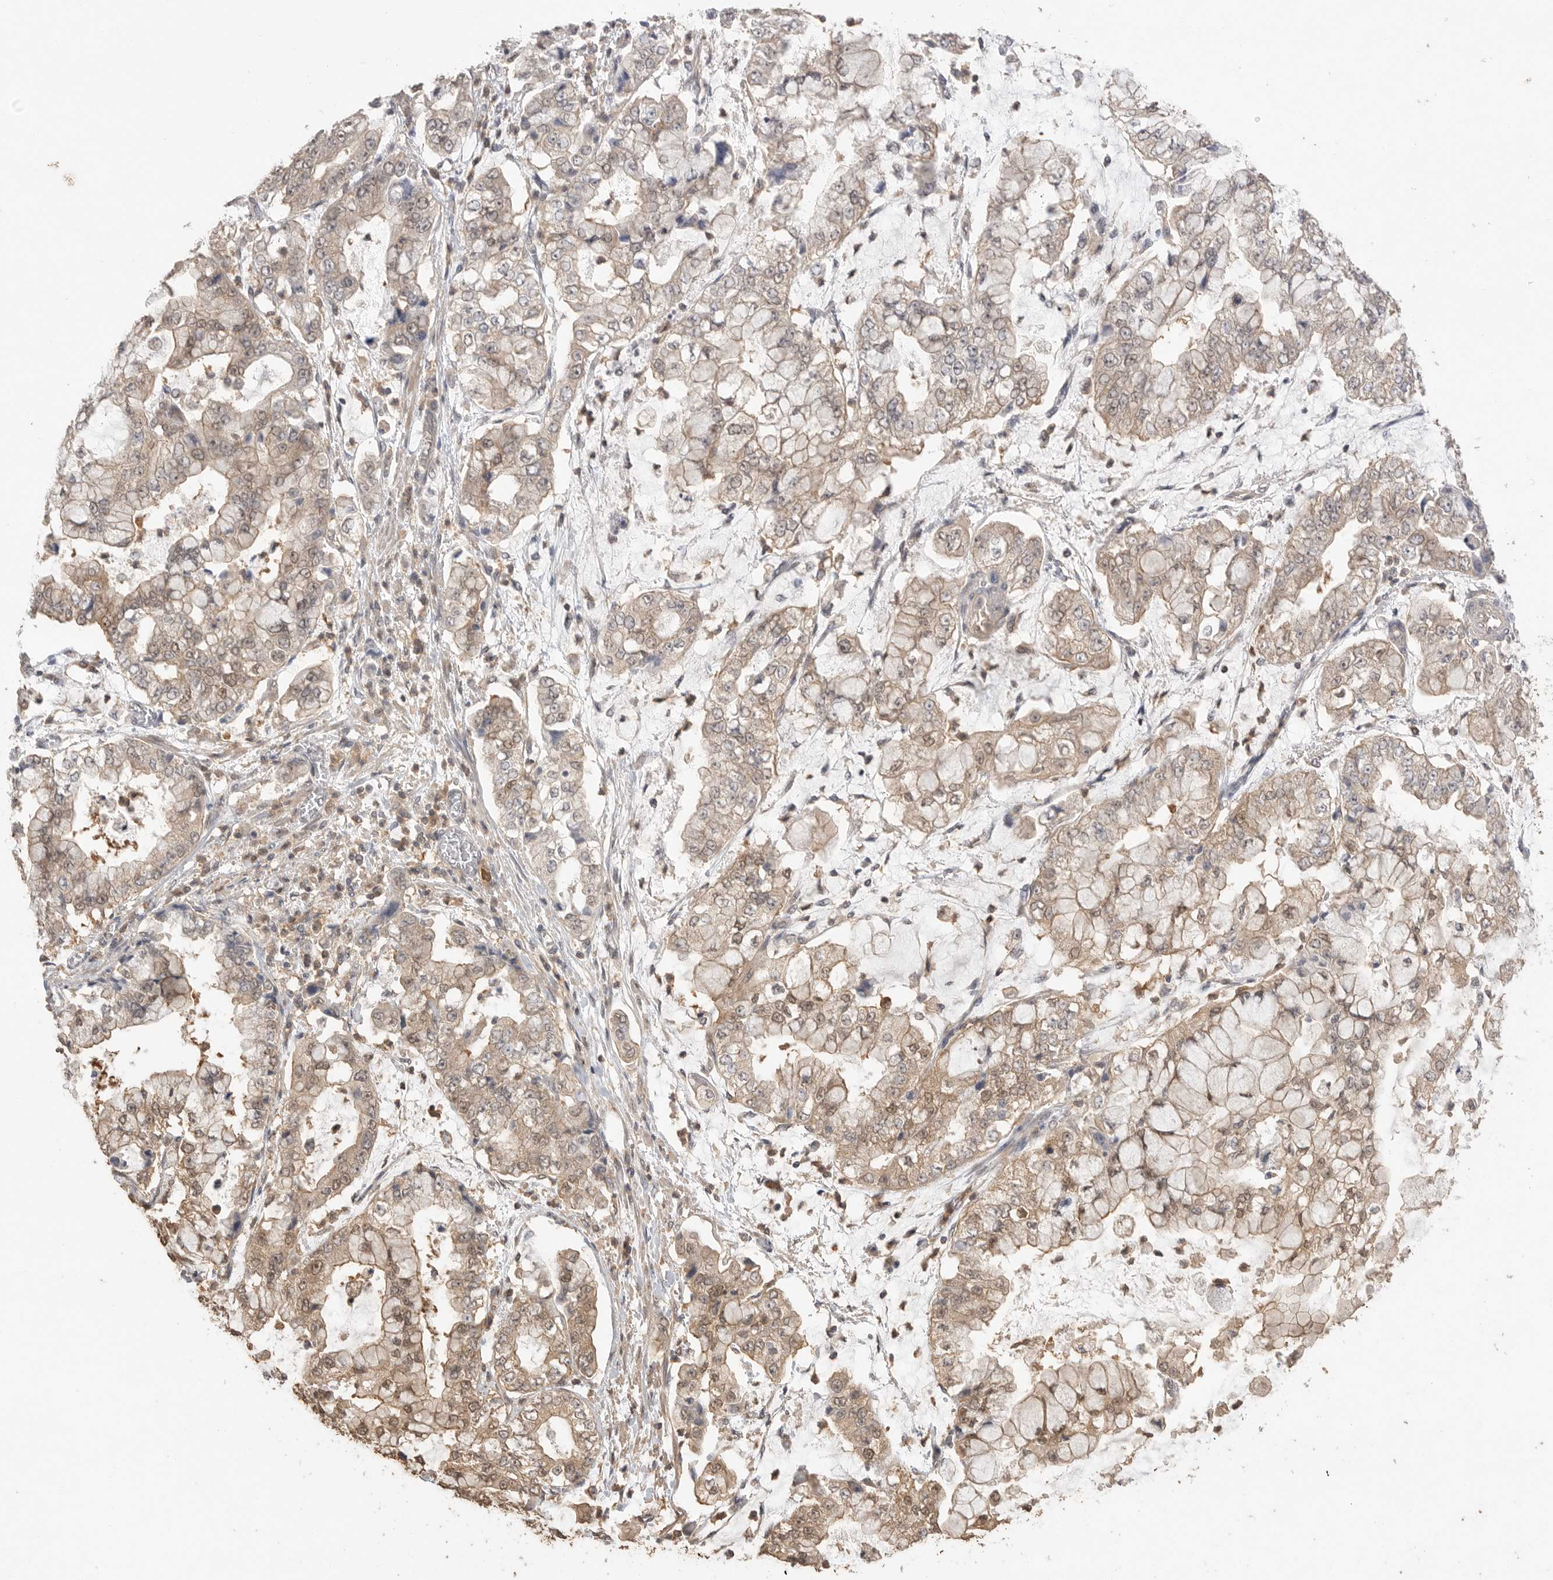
{"staining": {"intensity": "weak", "quantity": "<25%", "location": "cytoplasmic/membranous,nuclear"}, "tissue": "stomach cancer", "cell_type": "Tumor cells", "image_type": "cancer", "snomed": [{"axis": "morphology", "description": "Adenocarcinoma, NOS"}, {"axis": "topography", "description": "Stomach"}], "caption": "This is a micrograph of IHC staining of stomach adenocarcinoma, which shows no staining in tumor cells.", "gene": "MAP2K1", "patient": {"sex": "male", "age": 76}}